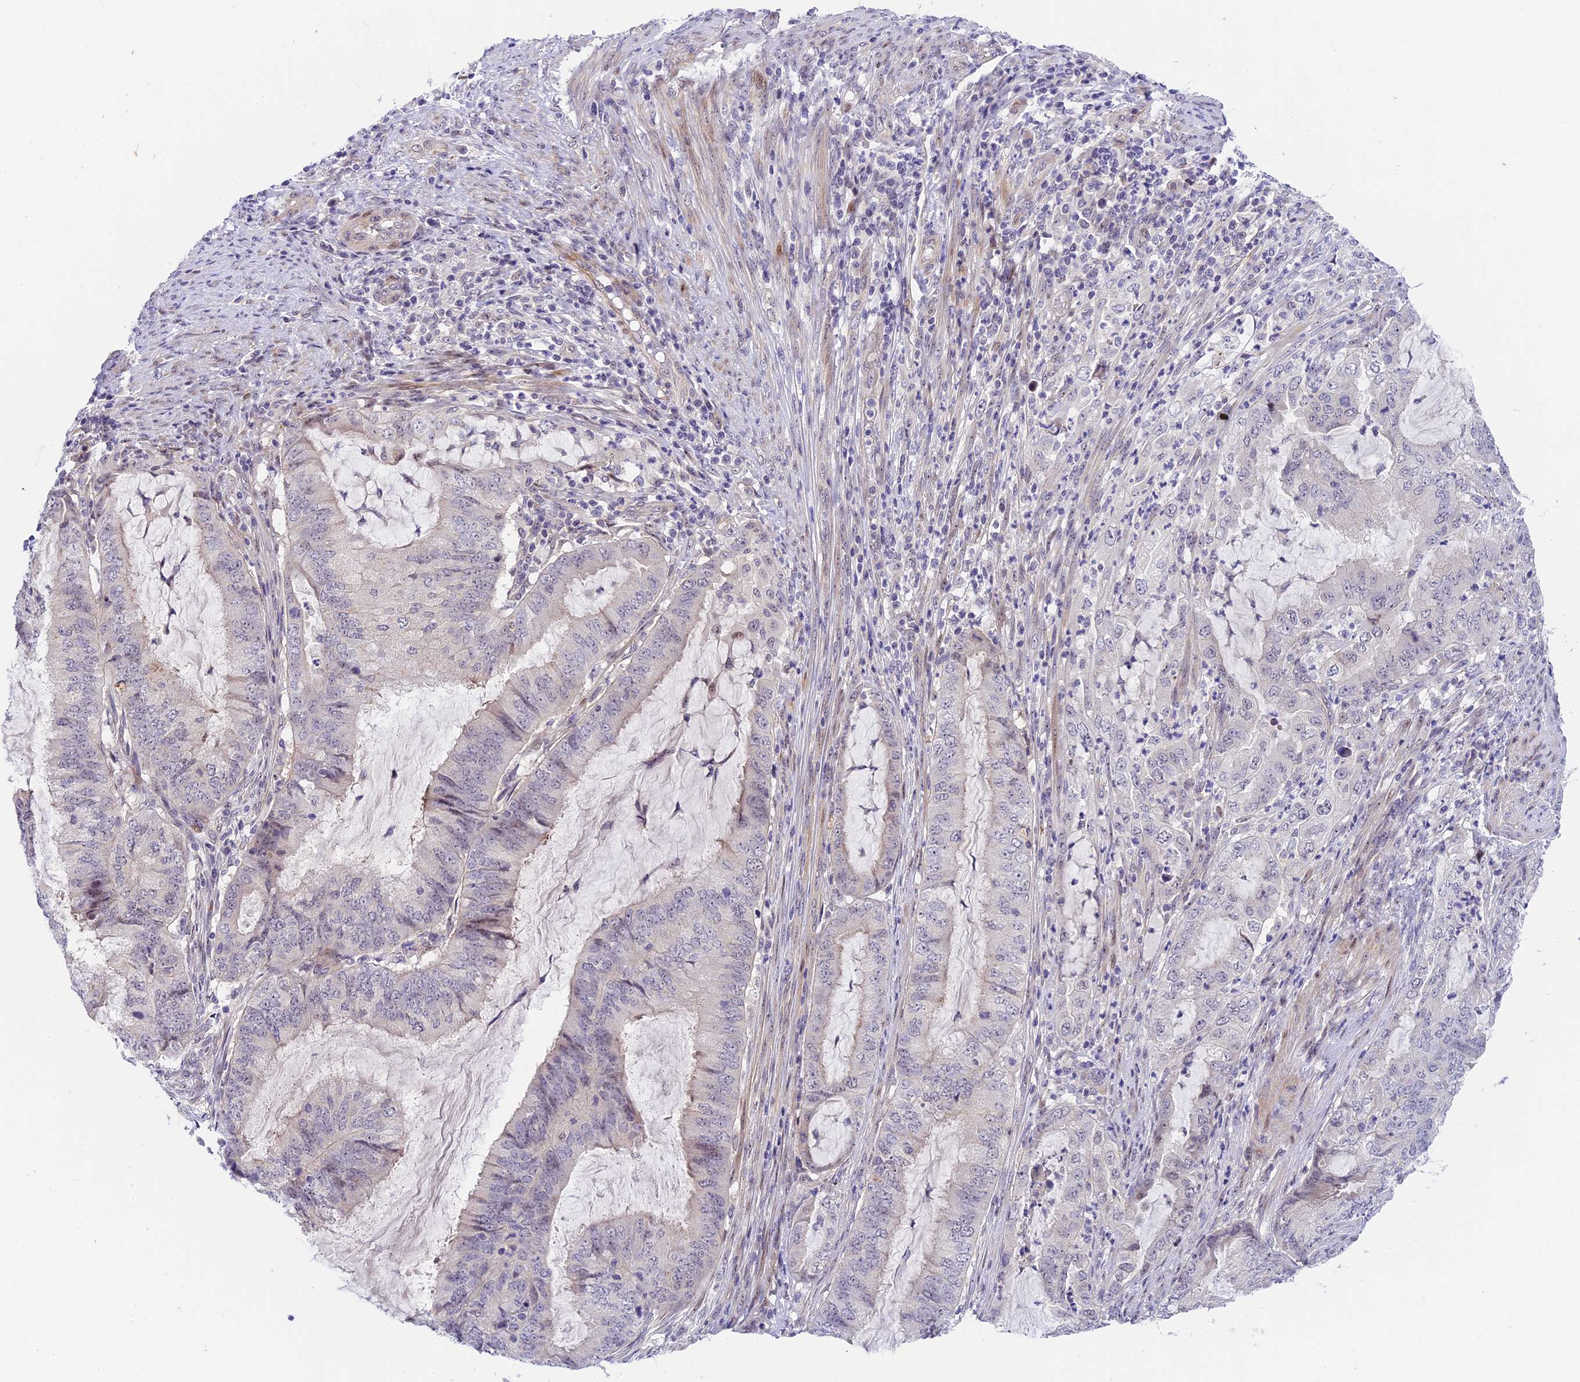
{"staining": {"intensity": "negative", "quantity": "none", "location": "none"}, "tissue": "endometrial cancer", "cell_type": "Tumor cells", "image_type": "cancer", "snomed": [{"axis": "morphology", "description": "Adenocarcinoma, NOS"}, {"axis": "topography", "description": "Endometrium"}], "caption": "This micrograph is of endometrial cancer (adenocarcinoma) stained with immunohistochemistry to label a protein in brown with the nuclei are counter-stained blue. There is no expression in tumor cells.", "gene": "MIDN", "patient": {"sex": "female", "age": 51}}